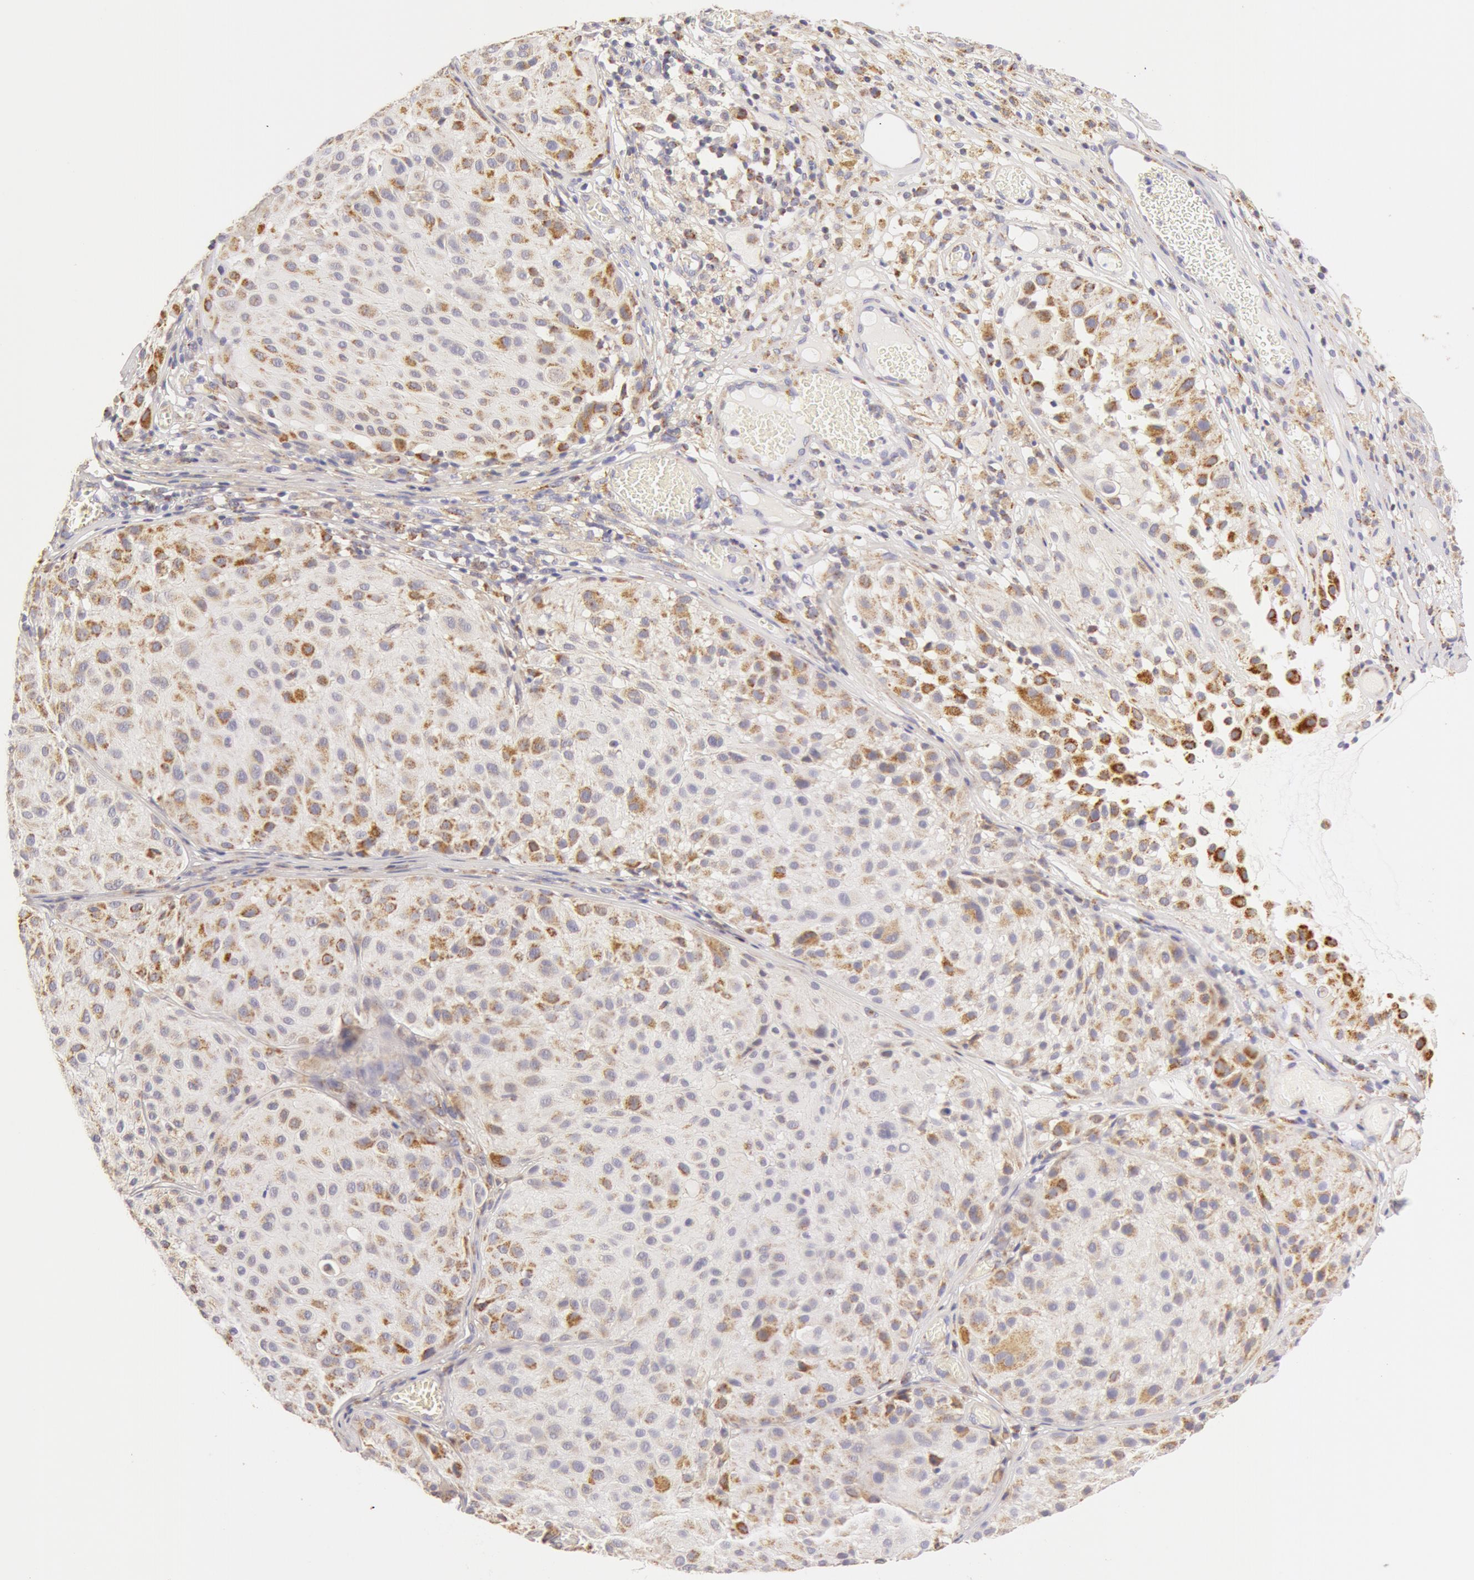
{"staining": {"intensity": "moderate", "quantity": ">75%", "location": "cytoplasmic/membranous"}, "tissue": "melanoma", "cell_type": "Tumor cells", "image_type": "cancer", "snomed": [{"axis": "morphology", "description": "Malignant melanoma, NOS"}, {"axis": "topography", "description": "Skin"}], "caption": "Protein expression analysis of human malignant melanoma reveals moderate cytoplasmic/membranous expression in about >75% of tumor cells.", "gene": "ATP5F1B", "patient": {"sex": "male", "age": 36}}